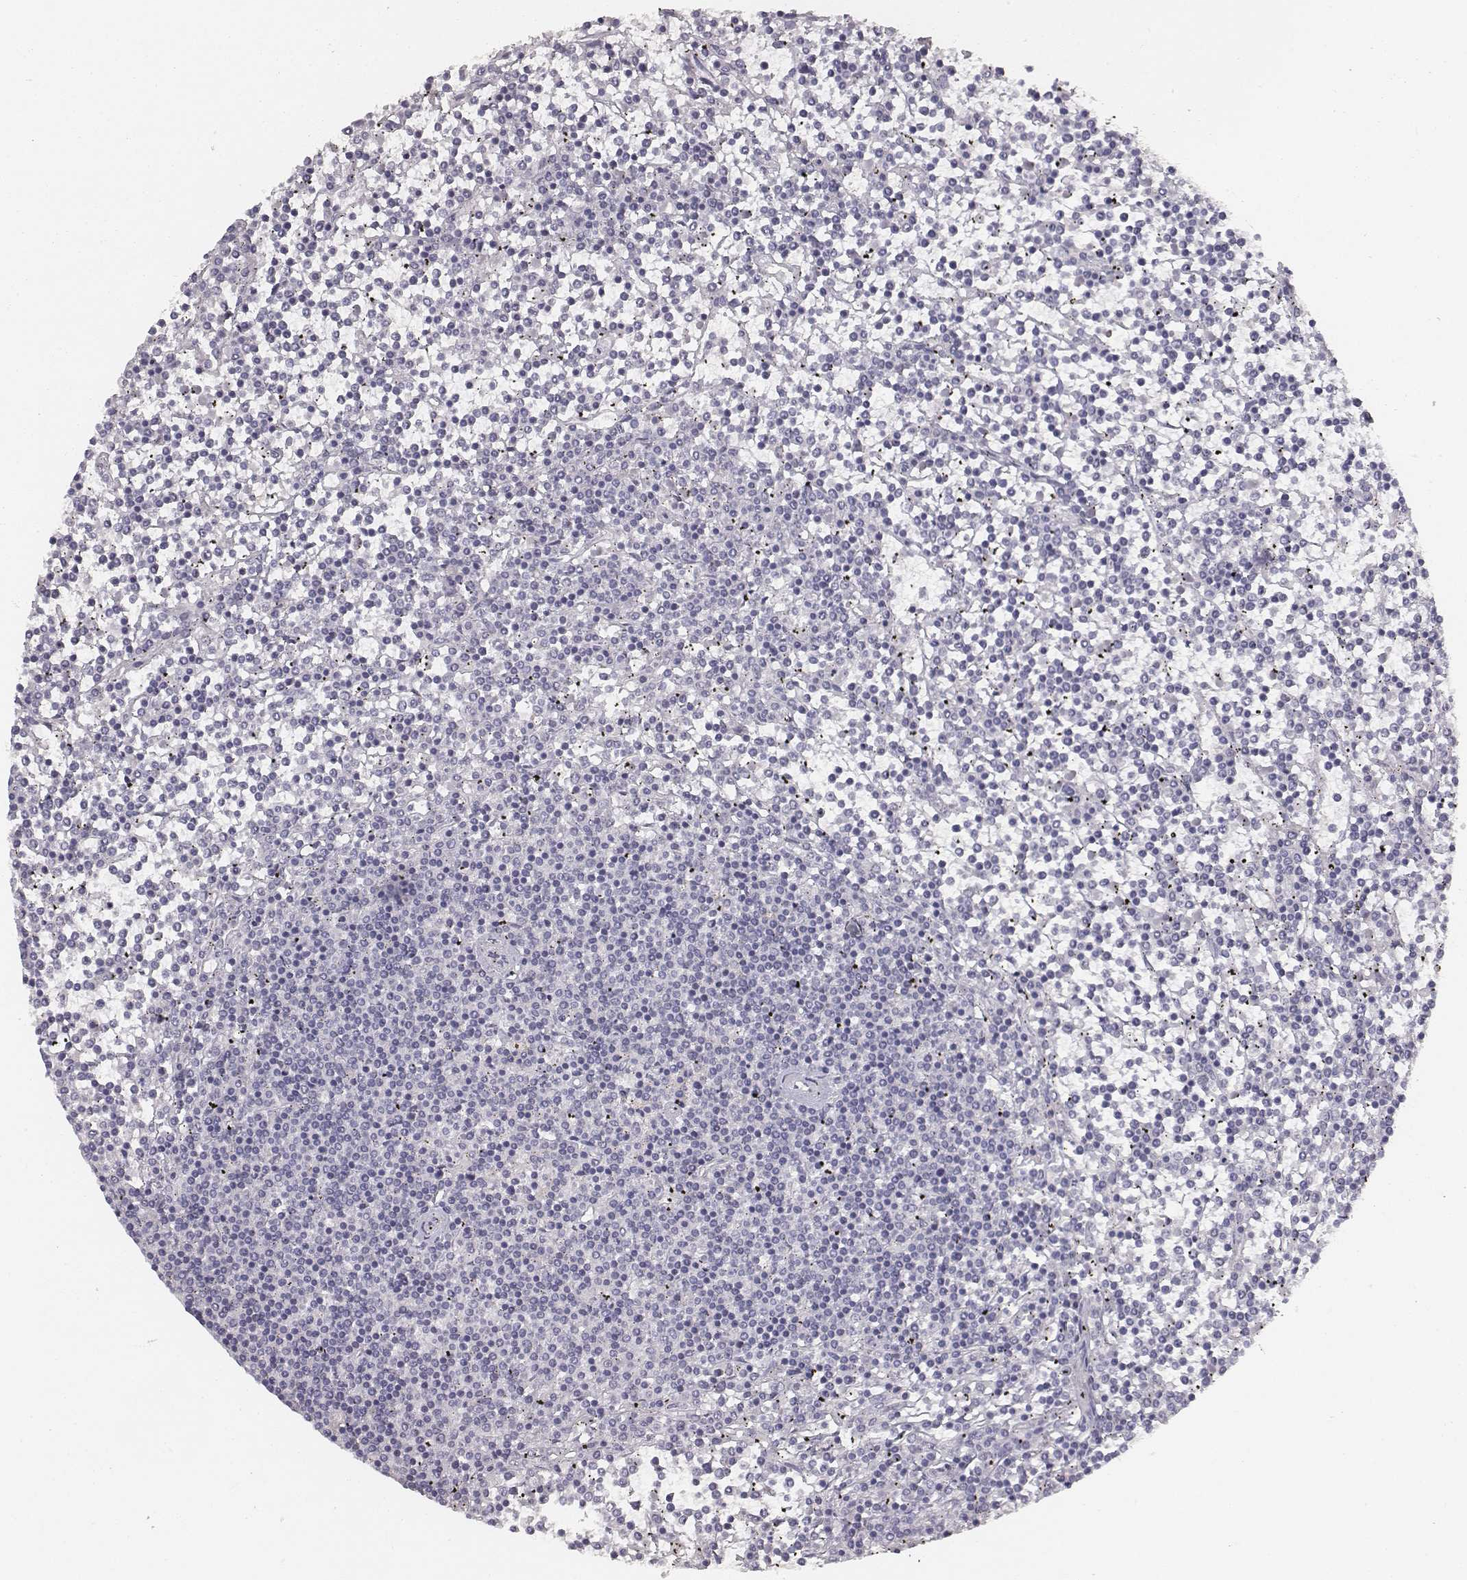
{"staining": {"intensity": "negative", "quantity": "none", "location": "none"}, "tissue": "lymphoma", "cell_type": "Tumor cells", "image_type": "cancer", "snomed": [{"axis": "morphology", "description": "Malignant lymphoma, non-Hodgkin's type, Low grade"}, {"axis": "topography", "description": "Spleen"}], "caption": "Tumor cells are negative for brown protein staining in low-grade malignant lymphoma, non-Hodgkin's type.", "gene": "ABCD3", "patient": {"sex": "female", "age": 19}}